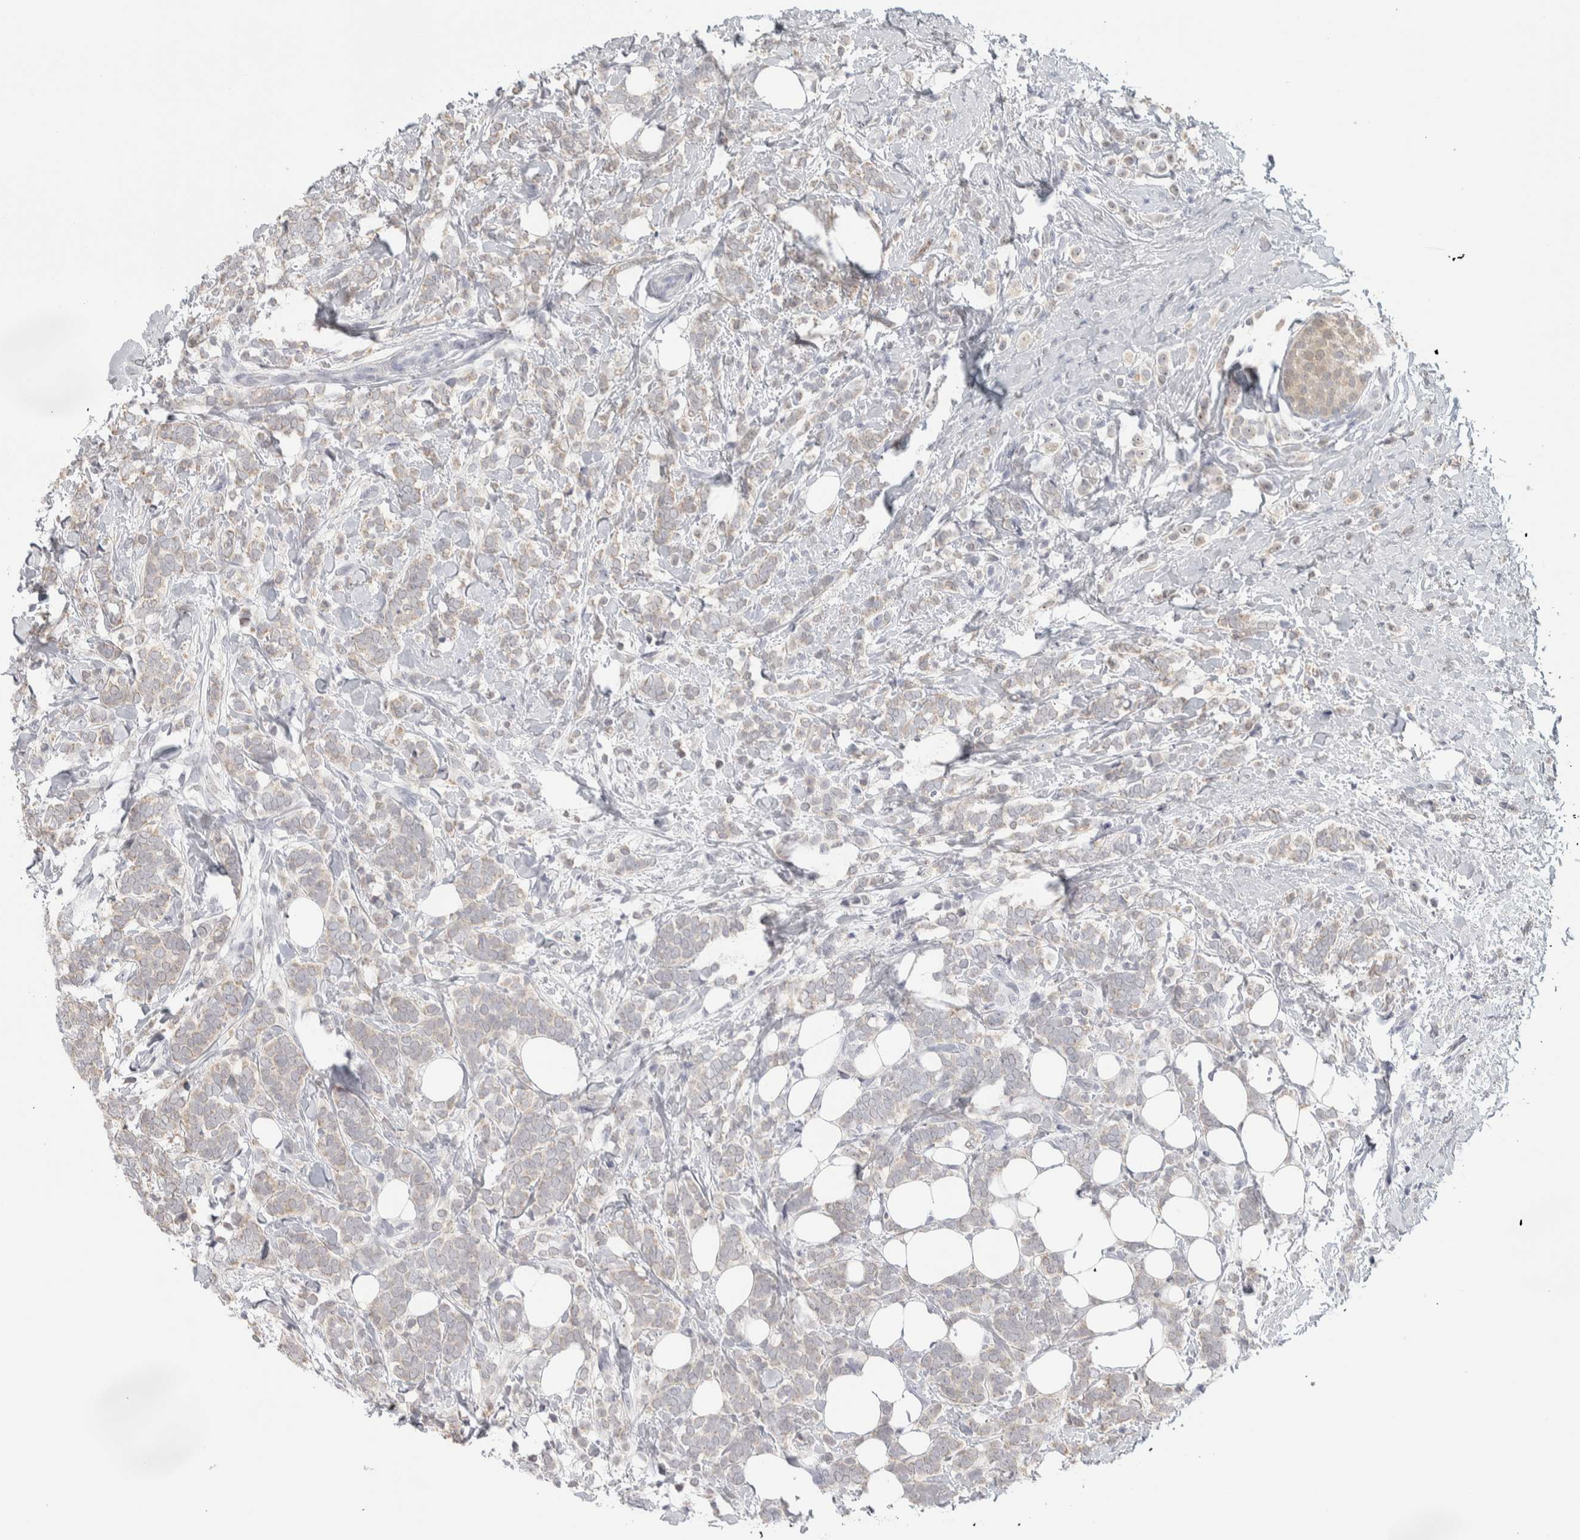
{"staining": {"intensity": "moderate", "quantity": "<25%", "location": "cytoplasmic/membranous,nuclear"}, "tissue": "breast cancer", "cell_type": "Tumor cells", "image_type": "cancer", "snomed": [{"axis": "morphology", "description": "Lobular carcinoma"}, {"axis": "topography", "description": "Breast"}], "caption": "This photomicrograph shows immunohistochemistry (IHC) staining of human breast lobular carcinoma, with low moderate cytoplasmic/membranous and nuclear staining in approximately <25% of tumor cells.", "gene": "DCXR", "patient": {"sex": "female", "age": 50}}